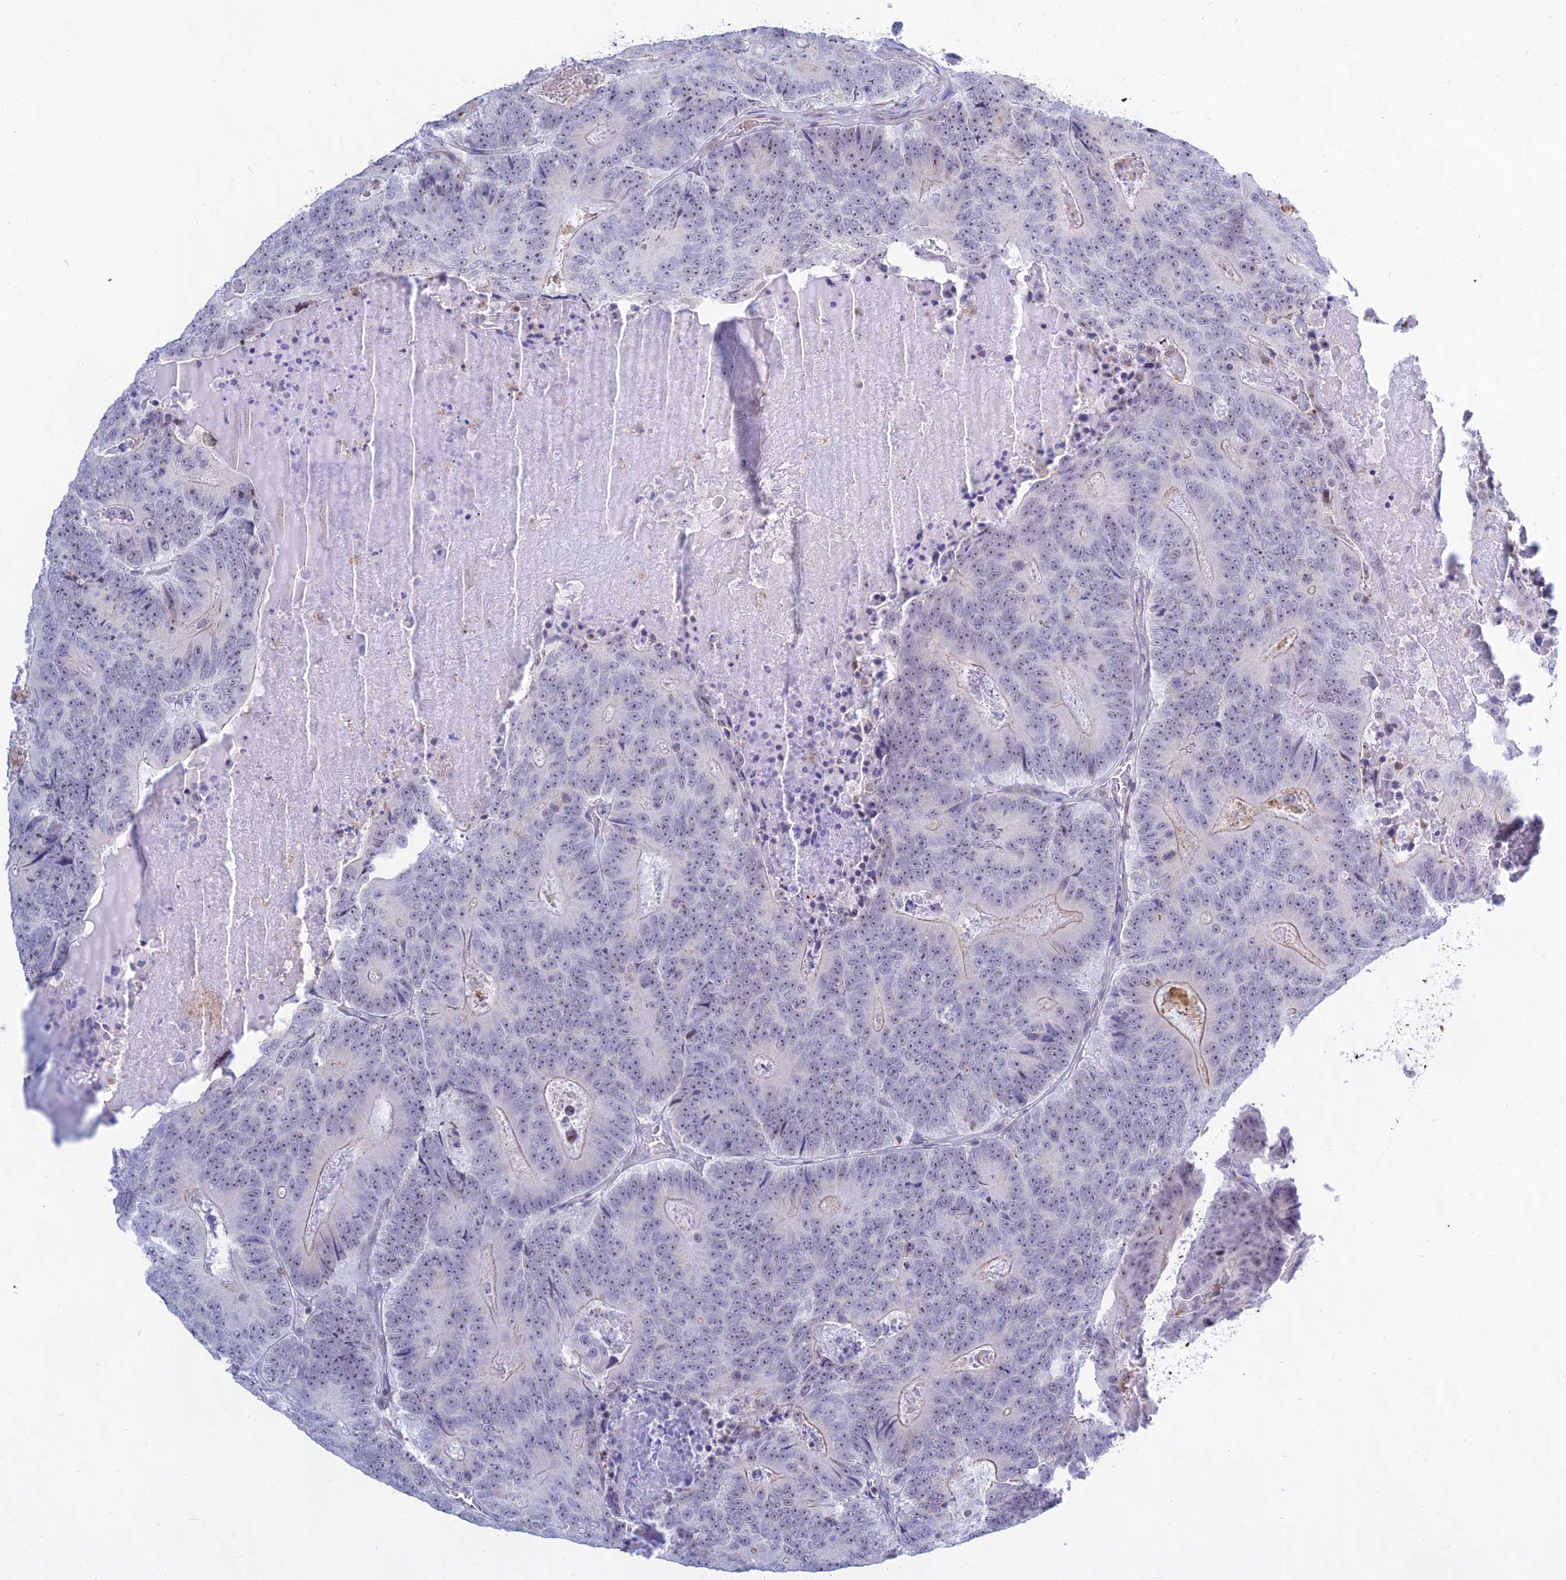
{"staining": {"intensity": "negative", "quantity": "none", "location": "none"}, "tissue": "colorectal cancer", "cell_type": "Tumor cells", "image_type": "cancer", "snomed": [{"axis": "morphology", "description": "Adenocarcinoma, NOS"}, {"axis": "topography", "description": "Colon"}], "caption": "The photomicrograph reveals no significant staining in tumor cells of adenocarcinoma (colorectal).", "gene": "KRR1", "patient": {"sex": "male", "age": 83}}